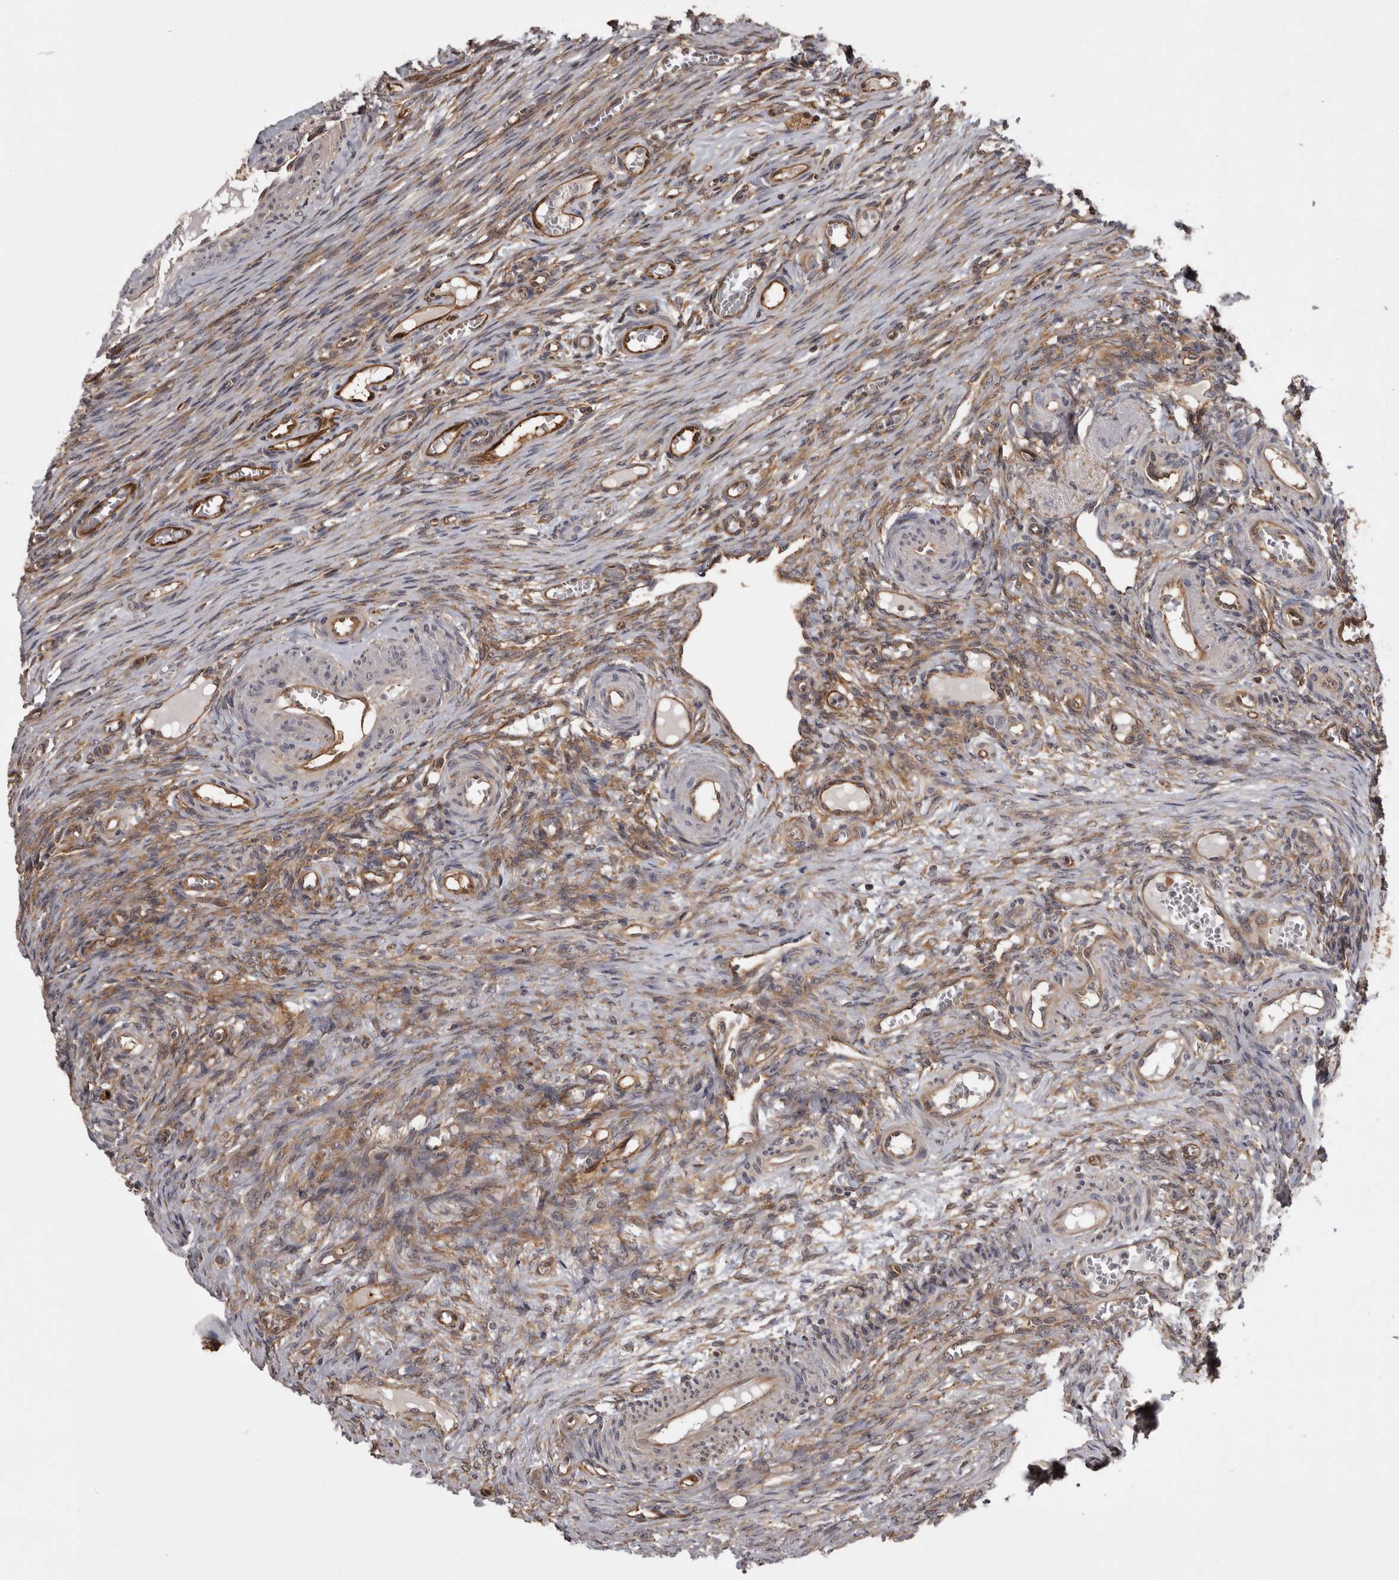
{"staining": {"intensity": "weak", "quantity": ">75%", "location": "cytoplasmic/membranous"}, "tissue": "ovary", "cell_type": "Ovarian stroma cells", "image_type": "normal", "snomed": [{"axis": "morphology", "description": "Adenocarcinoma, NOS"}, {"axis": "topography", "description": "Endometrium"}], "caption": "An image of human ovary stained for a protein reveals weak cytoplasmic/membranous brown staining in ovarian stroma cells. The protein is stained brown, and the nuclei are stained in blue (DAB IHC with brightfield microscopy, high magnification).", "gene": "DARS1", "patient": {"sex": "female", "age": 32}}